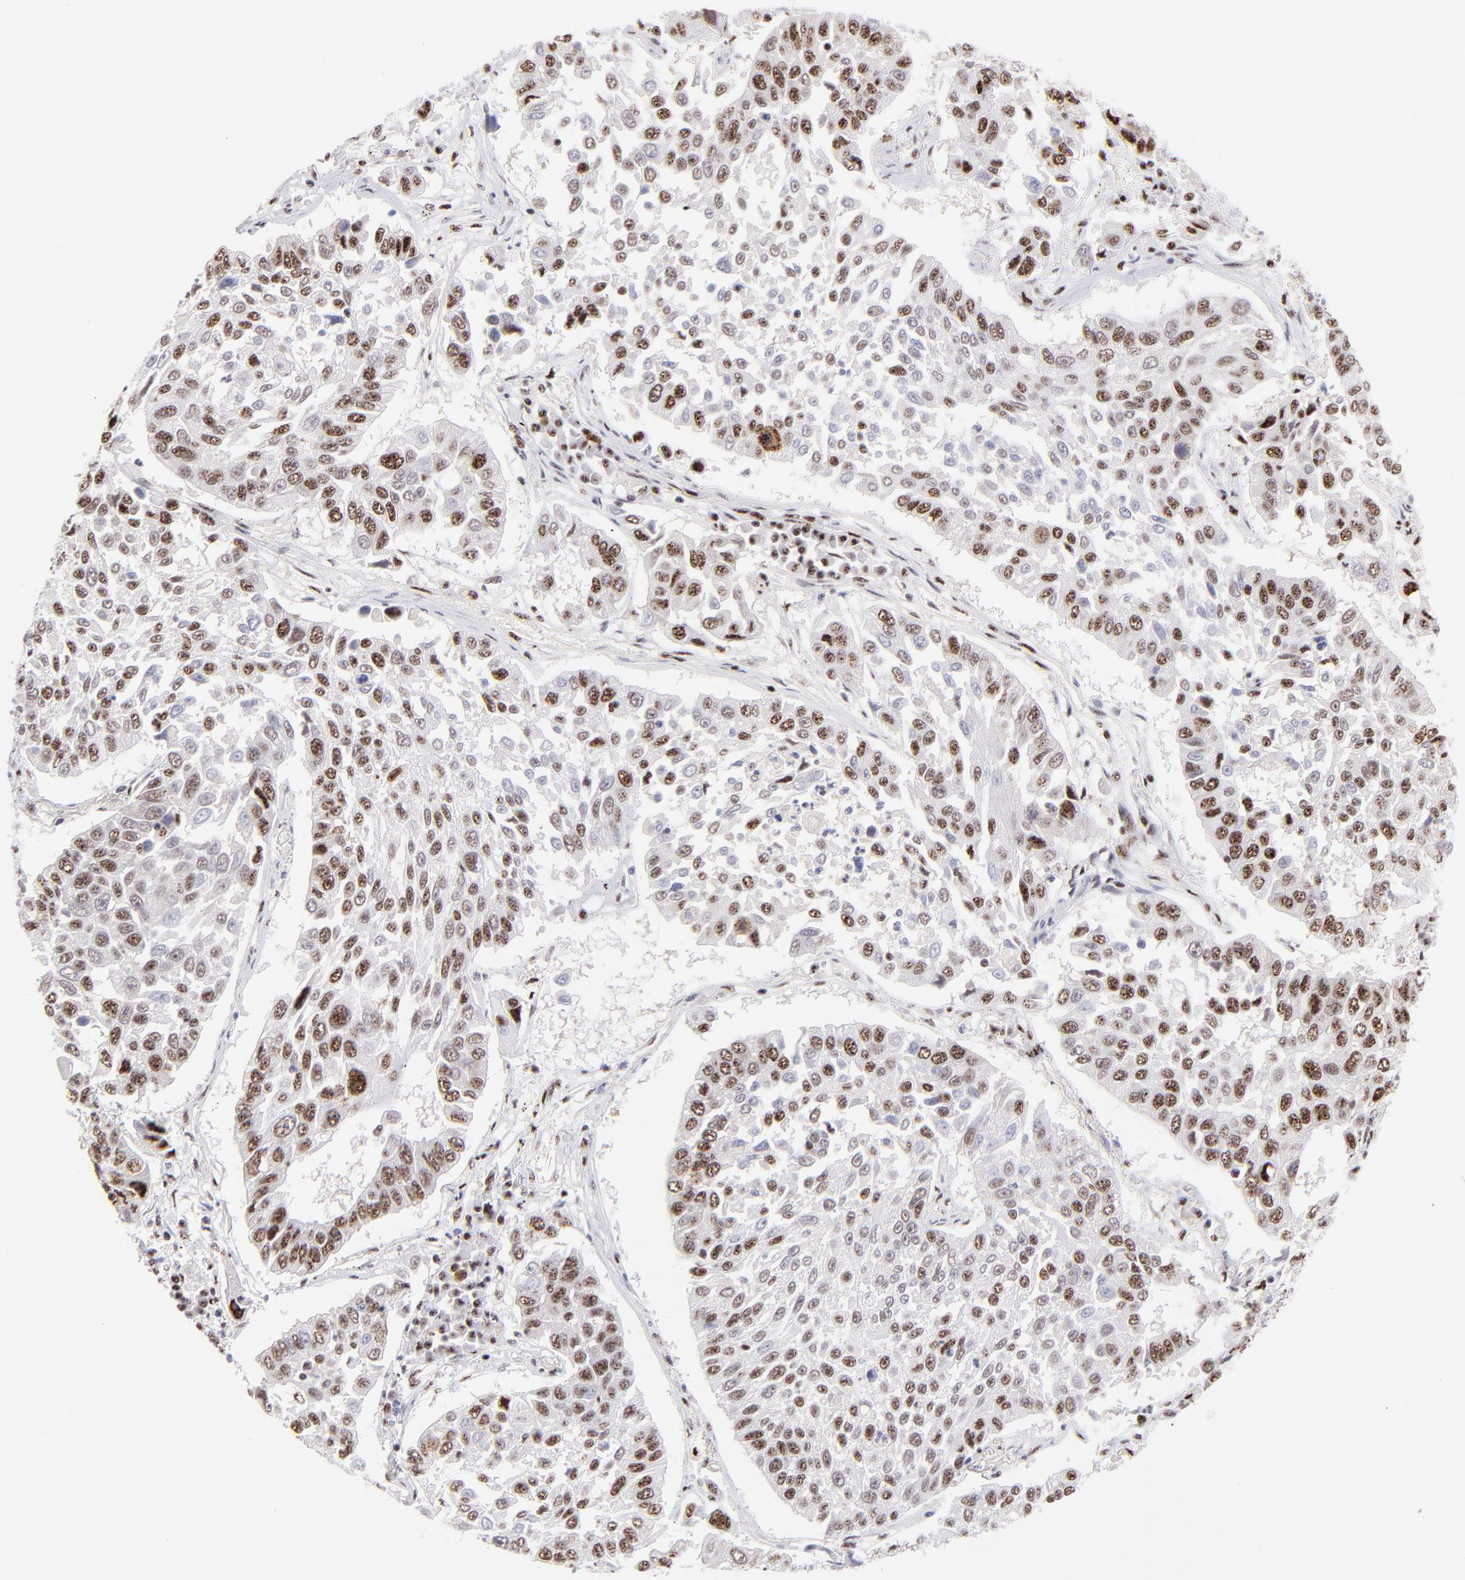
{"staining": {"intensity": "moderate", "quantity": ">75%", "location": "nuclear"}, "tissue": "lung cancer", "cell_type": "Tumor cells", "image_type": "cancer", "snomed": [{"axis": "morphology", "description": "Squamous cell carcinoma, NOS"}, {"axis": "topography", "description": "Lung"}], "caption": "A histopathology image of squamous cell carcinoma (lung) stained for a protein shows moderate nuclear brown staining in tumor cells.", "gene": "CDC25C", "patient": {"sex": "male", "age": 71}}